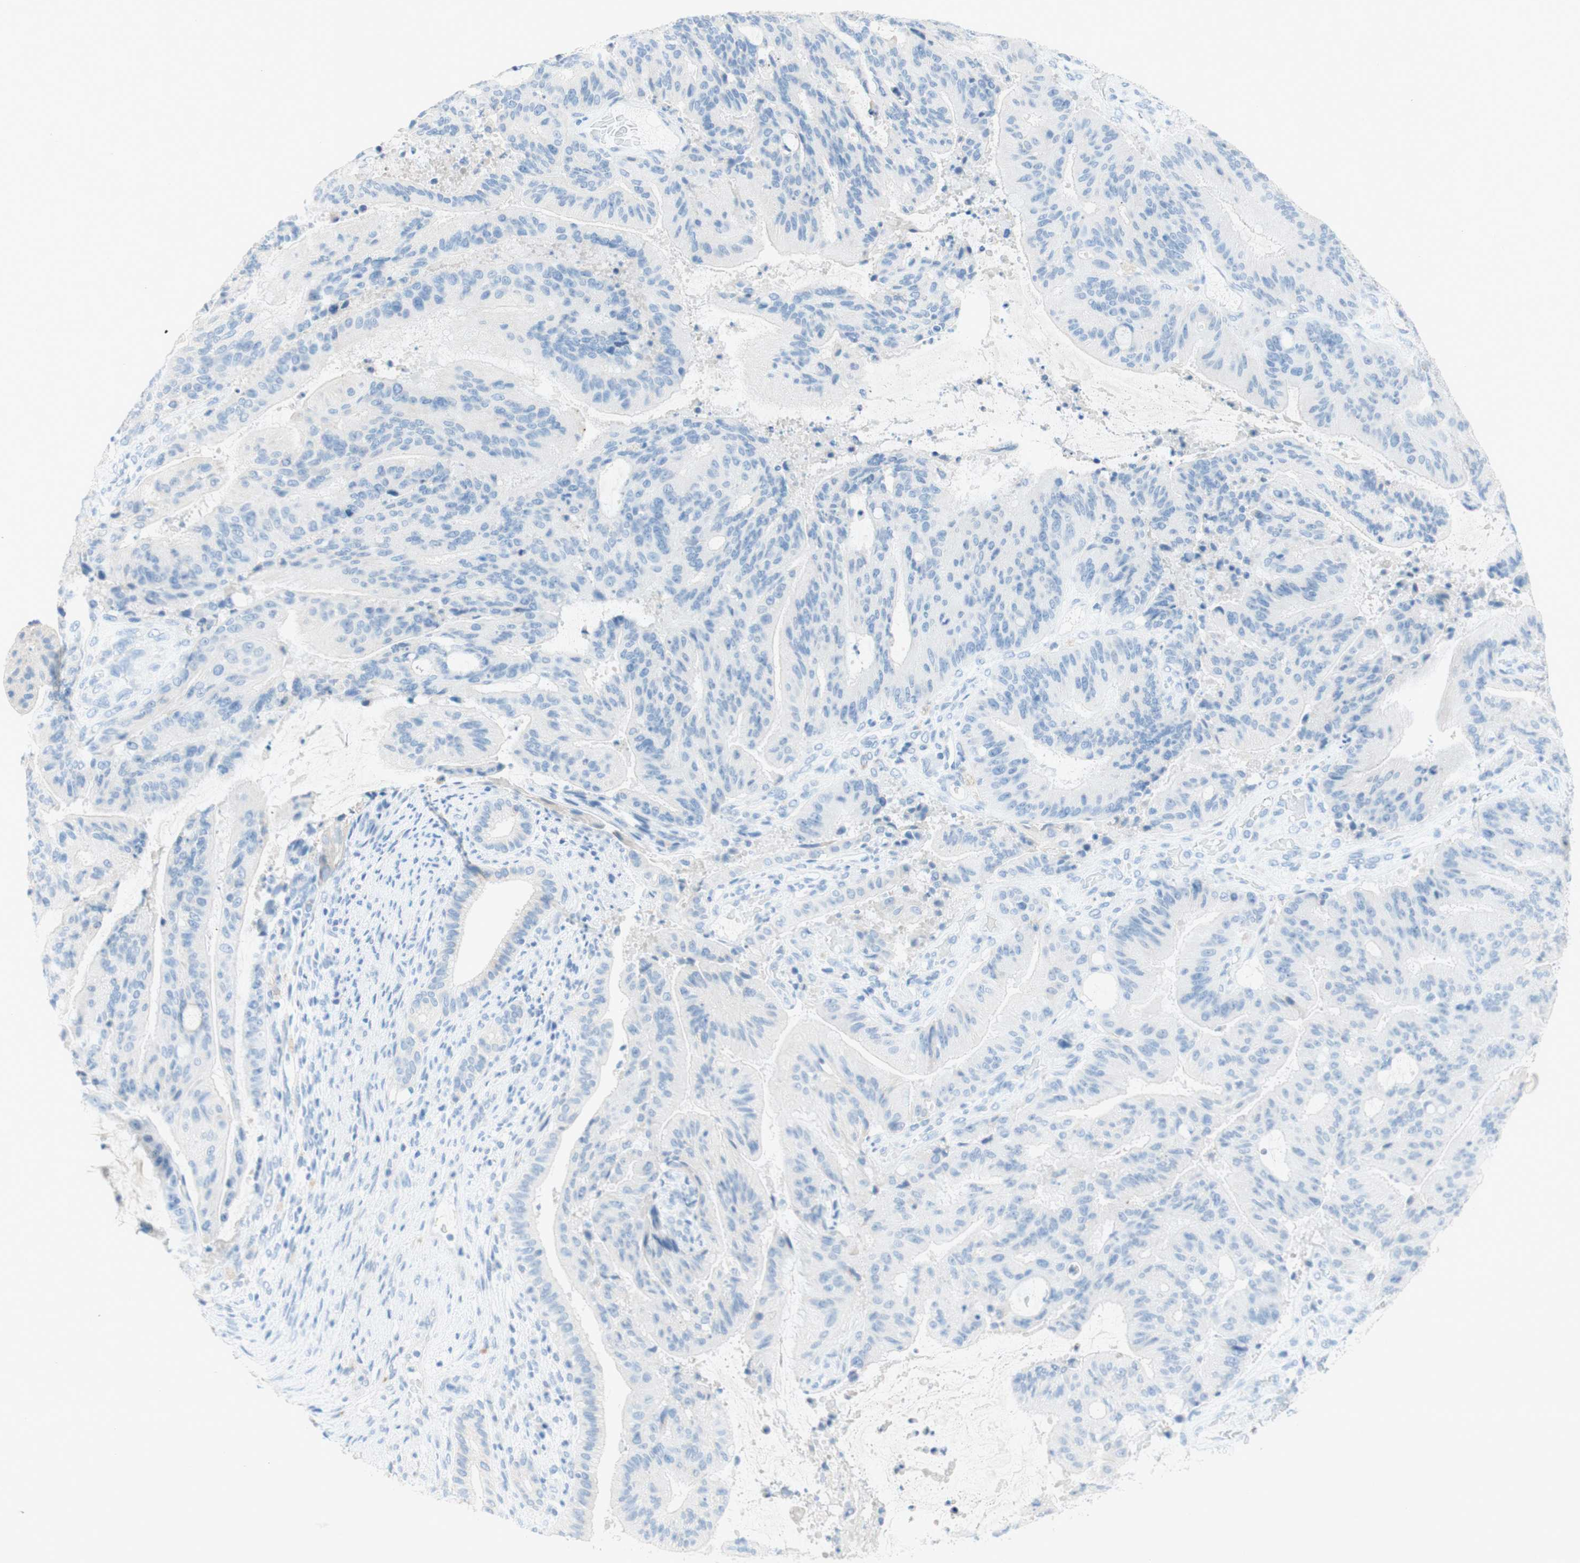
{"staining": {"intensity": "negative", "quantity": "none", "location": "none"}, "tissue": "liver cancer", "cell_type": "Tumor cells", "image_type": "cancer", "snomed": [{"axis": "morphology", "description": "Cholangiocarcinoma"}, {"axis": "topography", "description": "Liver"}], "caption": "DAB immunohistochemical staining of liver cancer displays no significant staining in tumor cells.", "gene": "POLR2J3", "patient": {"sex": "female", "age": 73}}